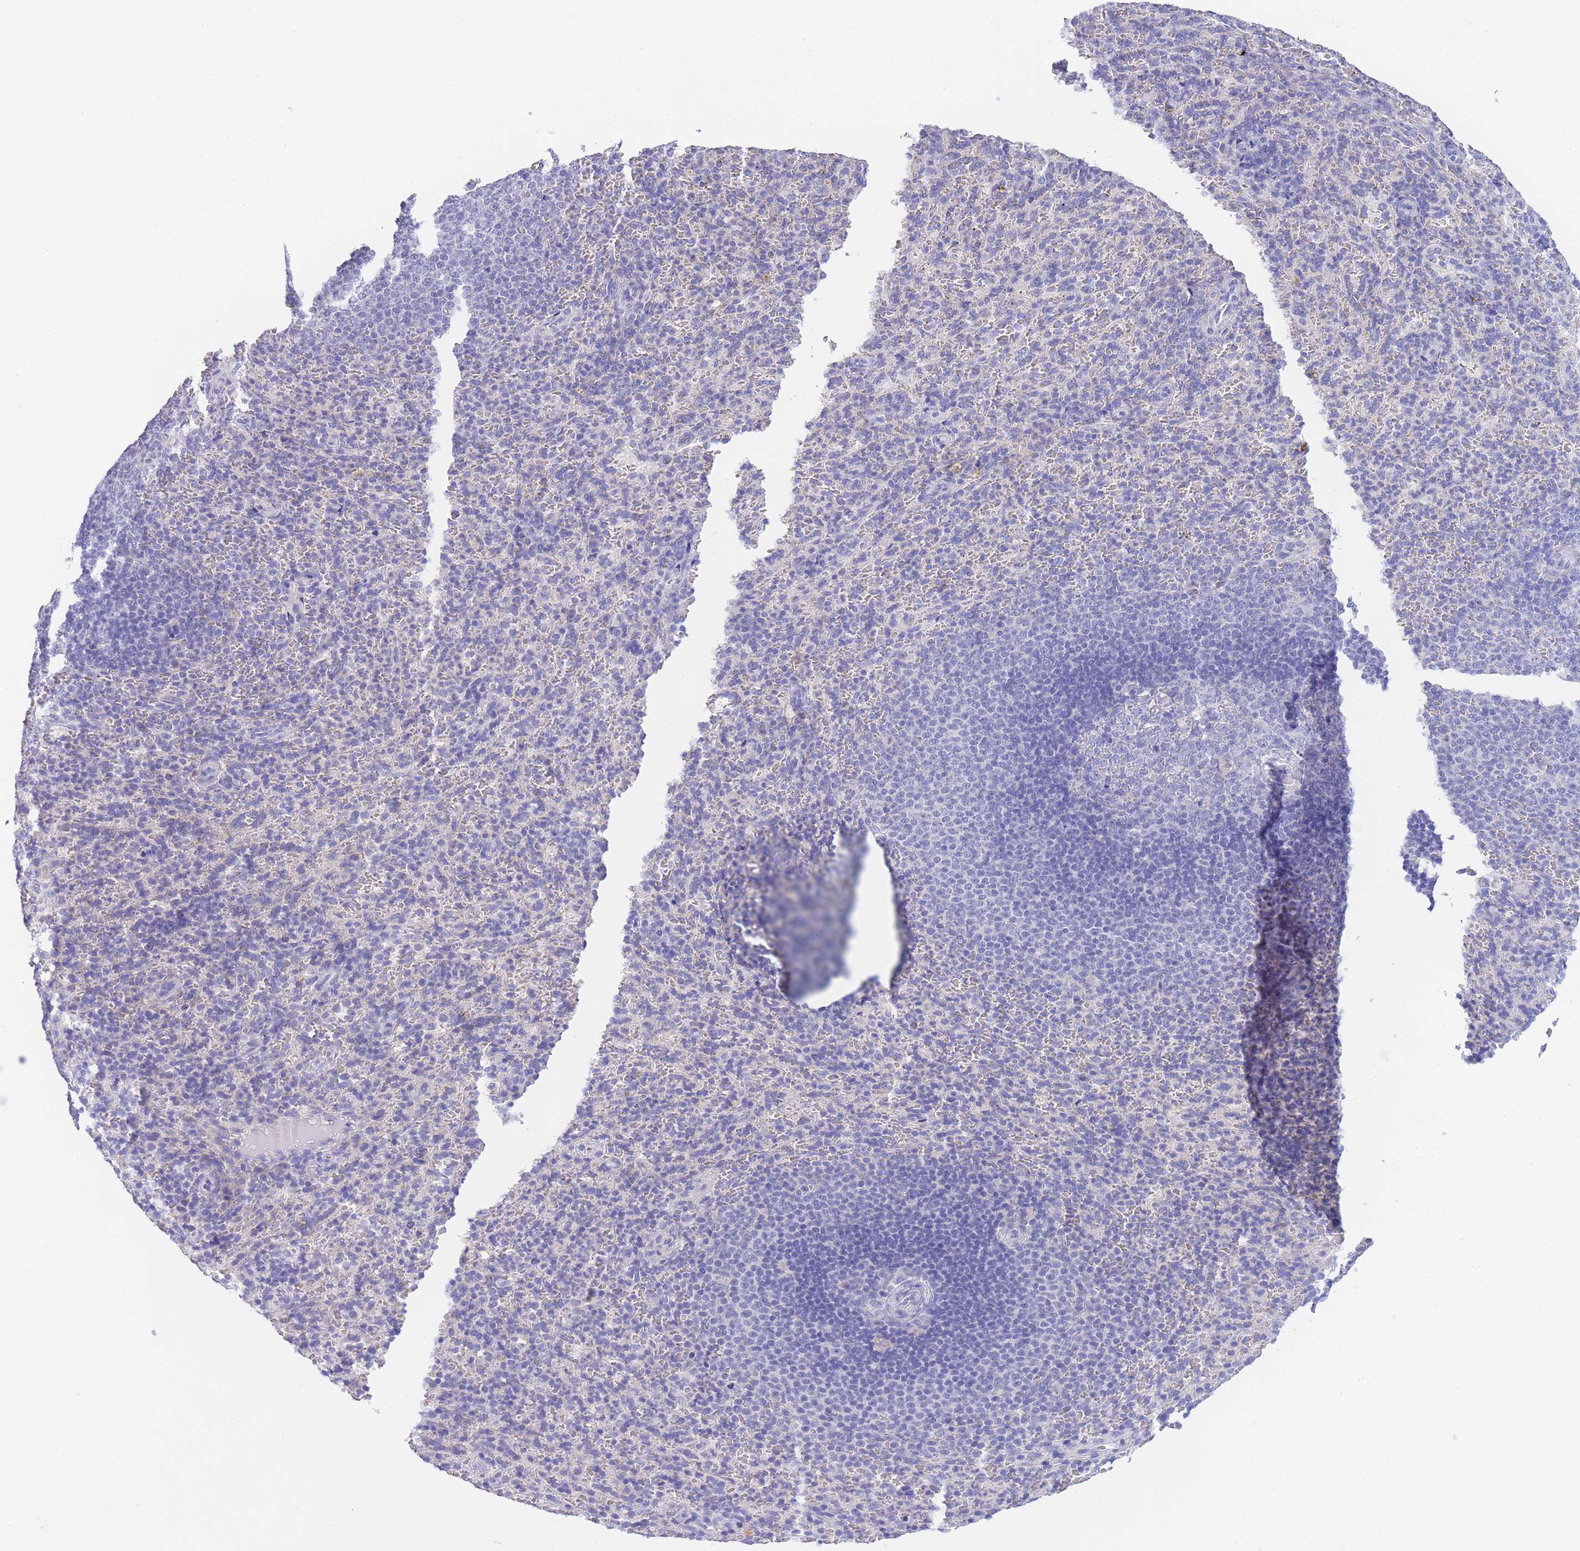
{"staining": {"intensity": "negative", "quantity": "none", "location": "none"}, "tissue": "spleen", "cell_type": "Cells in red pulp", "image_type": "normal", "snomed": [{"axis": "morphology", "description": "Normal tissue, NOS"}, {"axis": "topography", "description": "Spleen"}], "caption": "Spleen was stained to show a protein in brown. There is no significant positivity in cells in red pulp. Brightfield microscopy of immunohistochemistry stained with DAB (brown) and hematoxylin (blue), captured at high magnification.", "gene": "PCDHB3", "patient": {"sex": "female", "age": 21}}